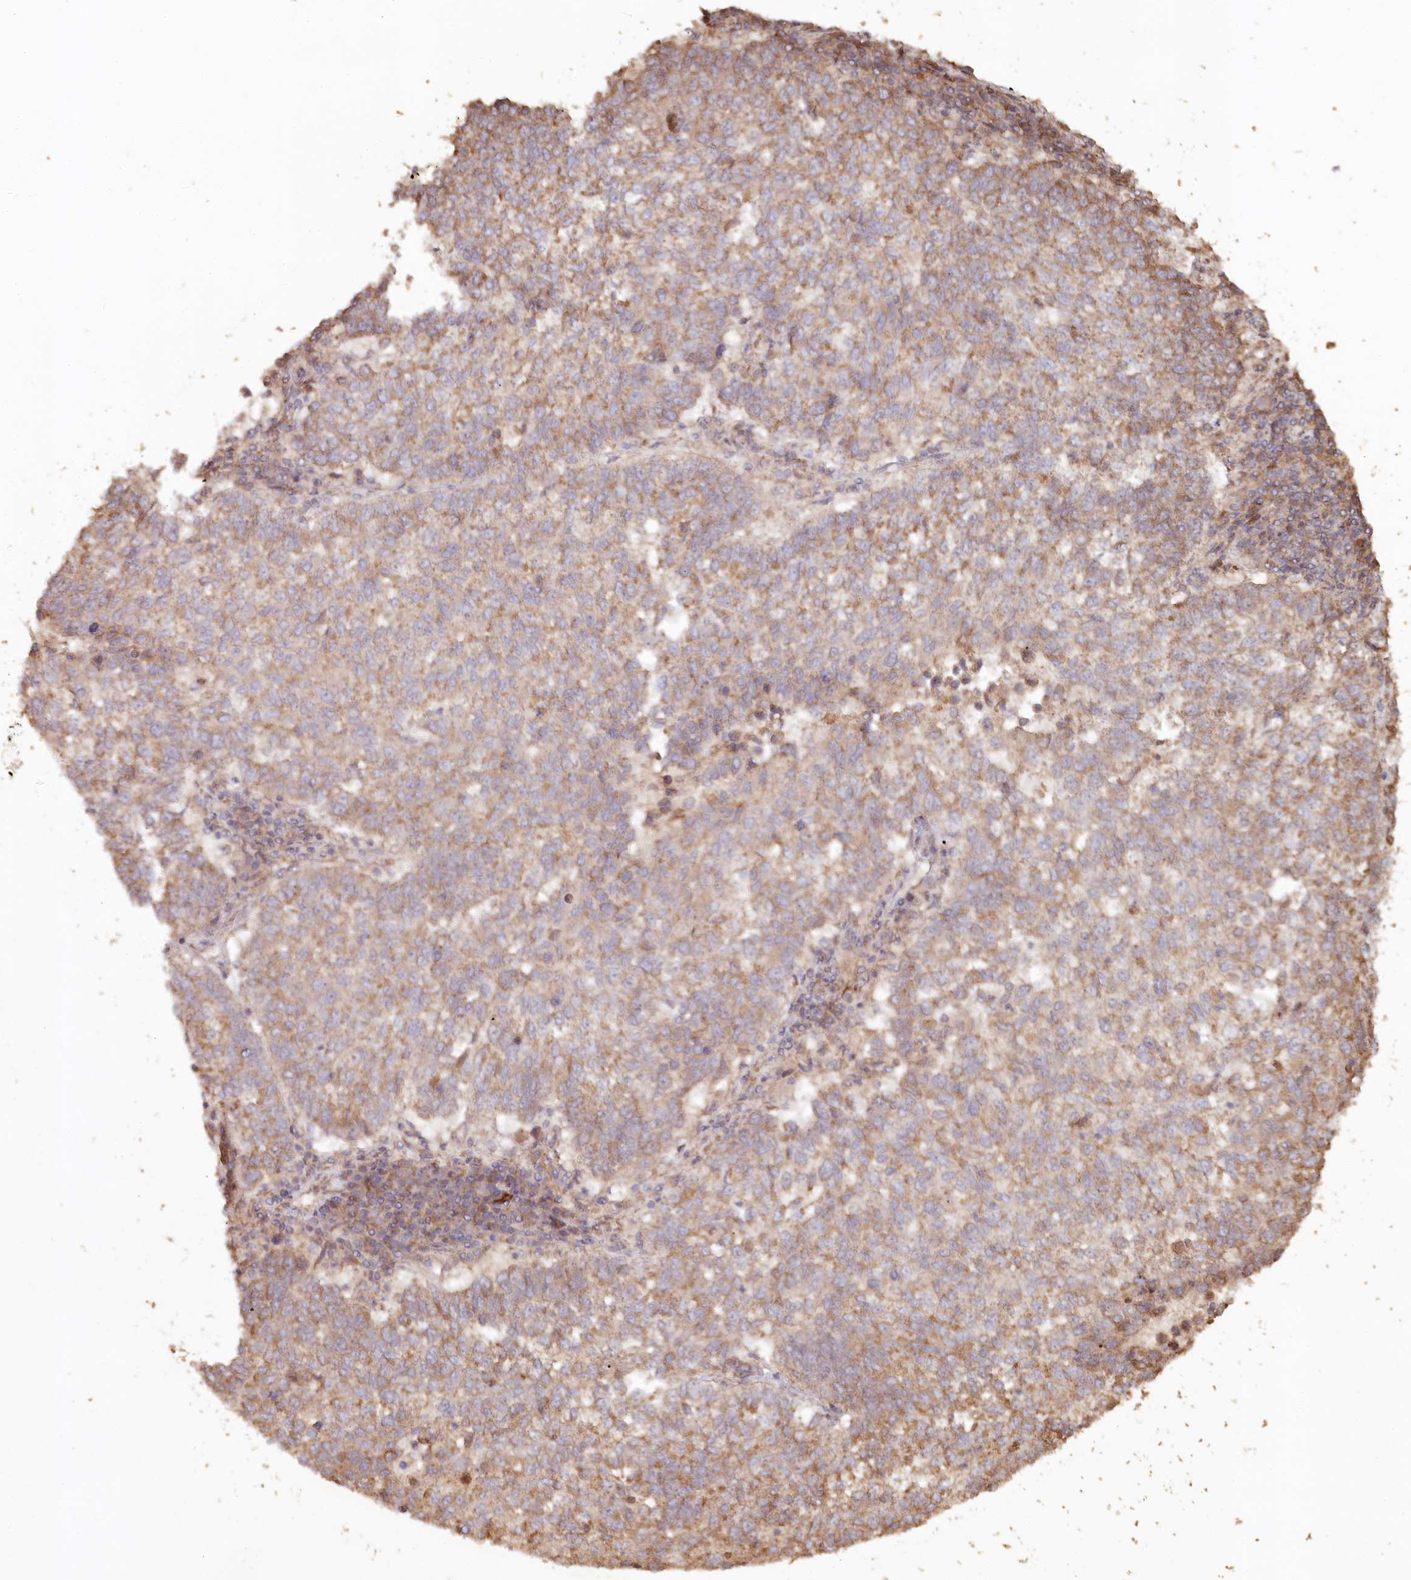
{"staining": {"intensity": "moderate", "quantity": "25%-75%", "location": "cytoplasmic/membranous"}, "tissue": "lung cancer", "cell_type": "Tumor cells", "image_type": "cancer", "snomed": [{"axis": "morphology", "description": "Squamous cell carcinoma, NOS"}, {"axis": "topography", "description": "Lung"}], "caption": "This histopathology image shows IHC staining of human squamous cell carcinoma (lung), with medium moderate cytoplasmic/membranous positivity in approximately 25%-75% of tumor cells.", "gene": "HAL", "patient": {"sex": "male", "age": 73}}